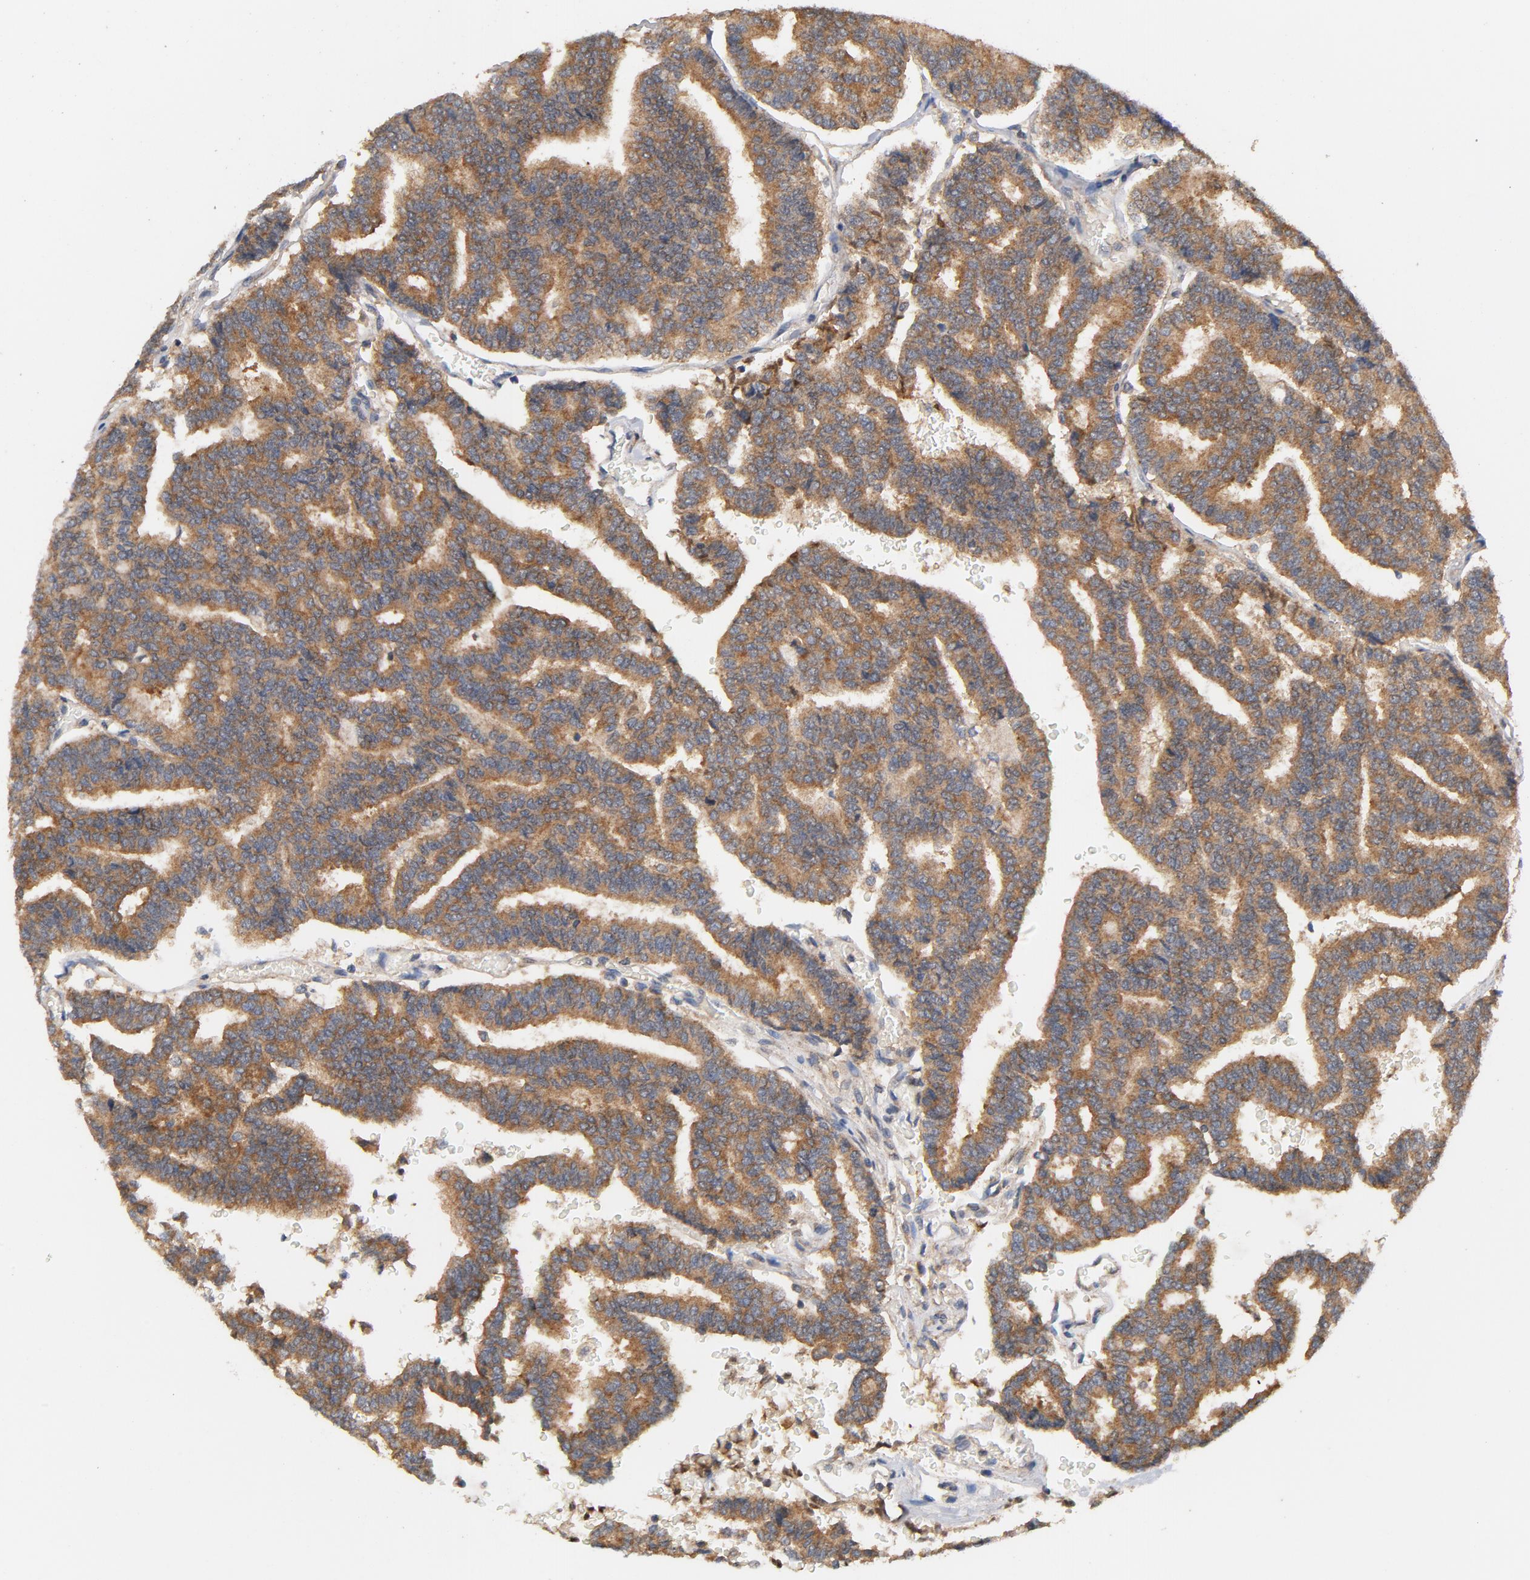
{"staining": {"intensity": "moderate", "quantity": ">75%", "location": "cytoplasmic/membranous"}, "tissue": "thyroid cancer", "cell_type": "Tumor cells", "image_type": "cancer", "snomed": [{"axis": "morphology", "description": "Papillary adenocarcinoma, NOS"}, {"axis": "topography", "description": "Thyroid gland"}], "caption": "Moderate cytoplasmic/membranous protein positivity is appreciated in approximately >75% of tumor cells in thyroid cancer (papillary adenocarcinoma).", "gene": "DDX6", "patient": {"sex": "female", "age": 35}}